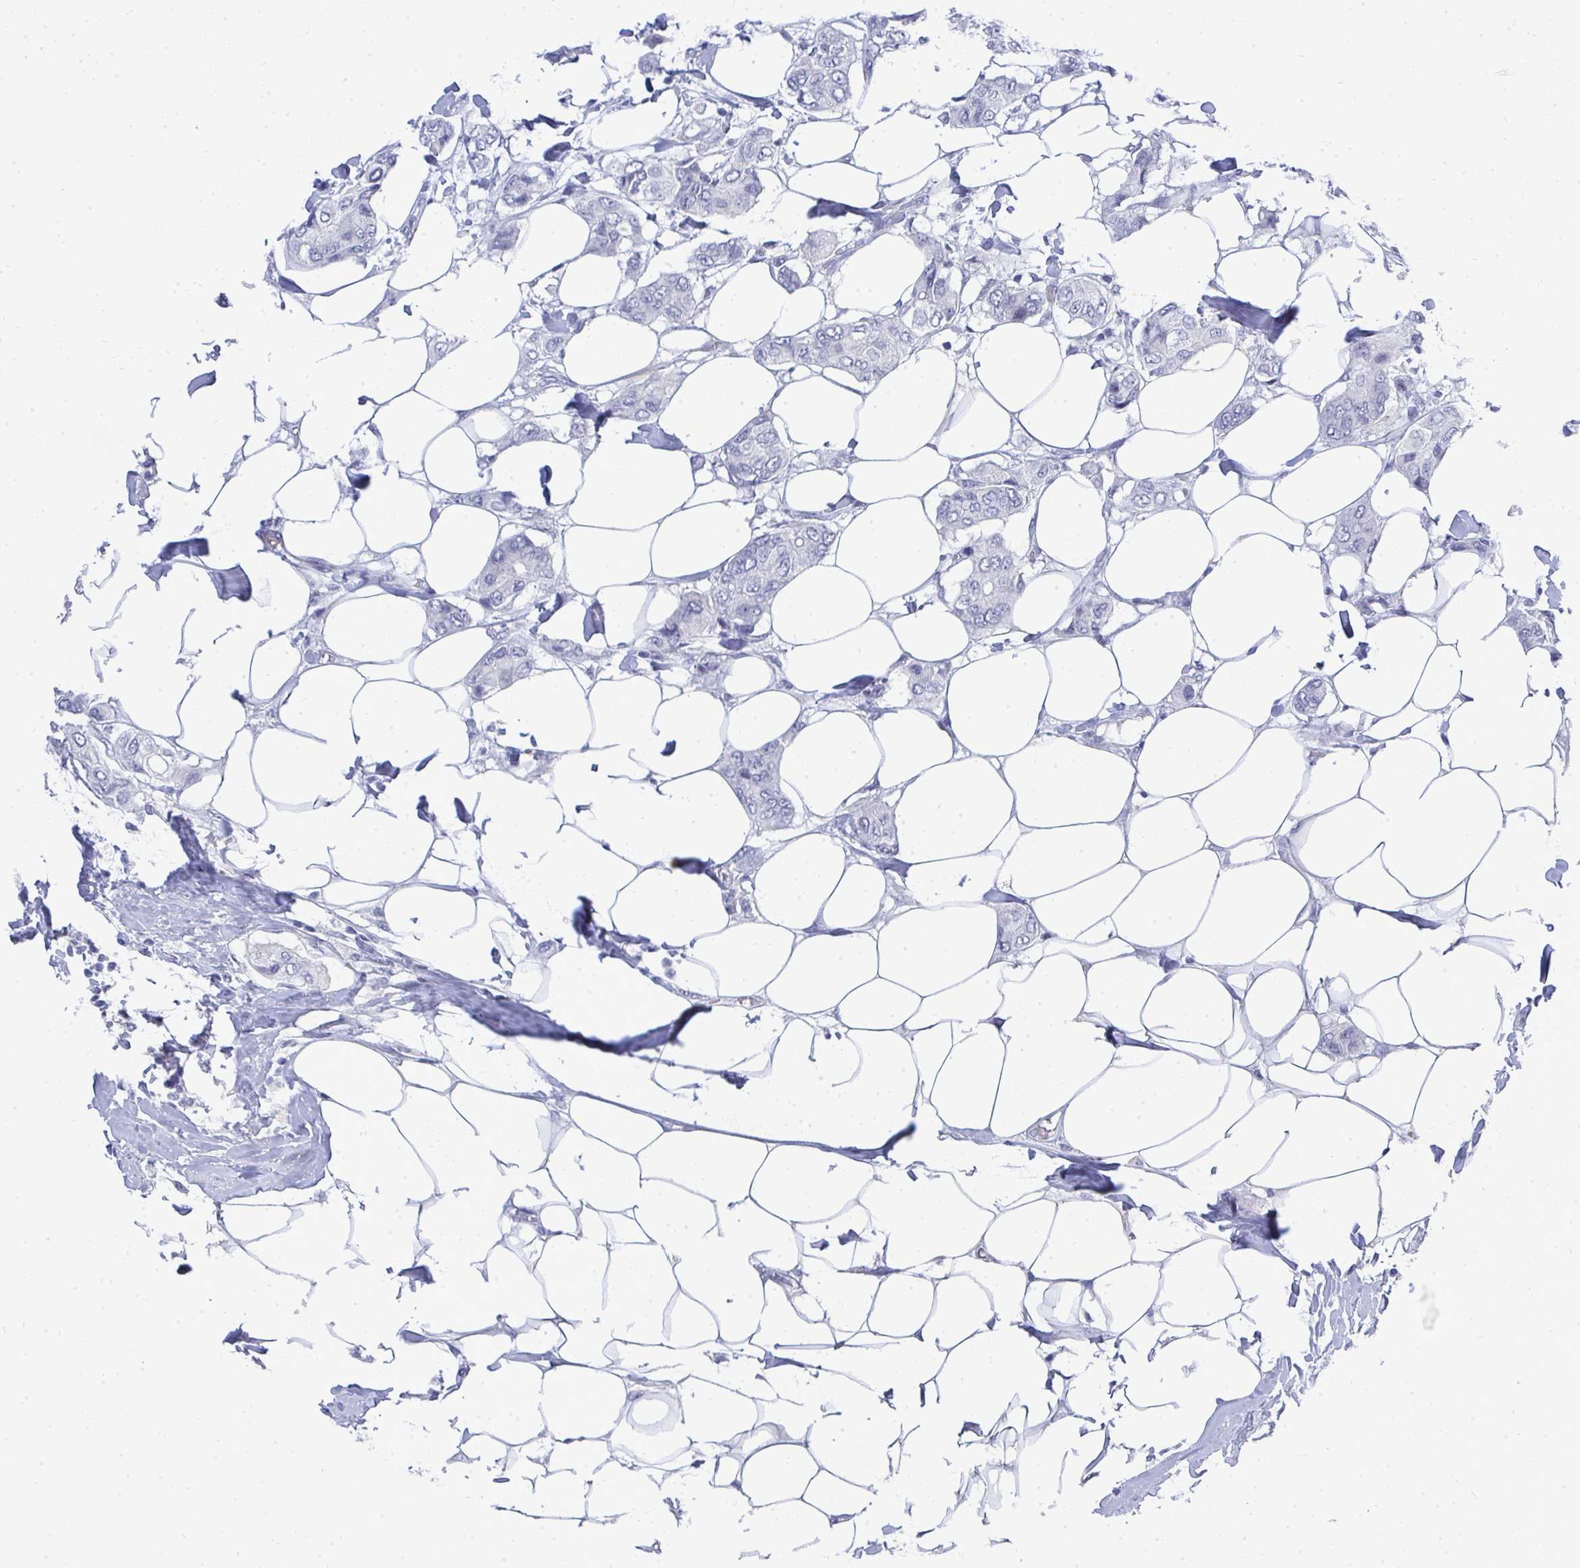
{"staining": {"intensity": "negative", "quantity": "none", "location": "none"}, "tissue": "breast cancer", "cell_type": "Tumor cells", "image_type": "cancer", "snomed": [{"axis": "morphology", "description": "Lobular carcinoma"}, {"axis": "topography", "description": "Breast"}], "caption": "The micrograph exhibits no staining of tumor cells in breast cancer.", "gene": "TMEM82", "patient": {"sex": "female", "age": 51}}